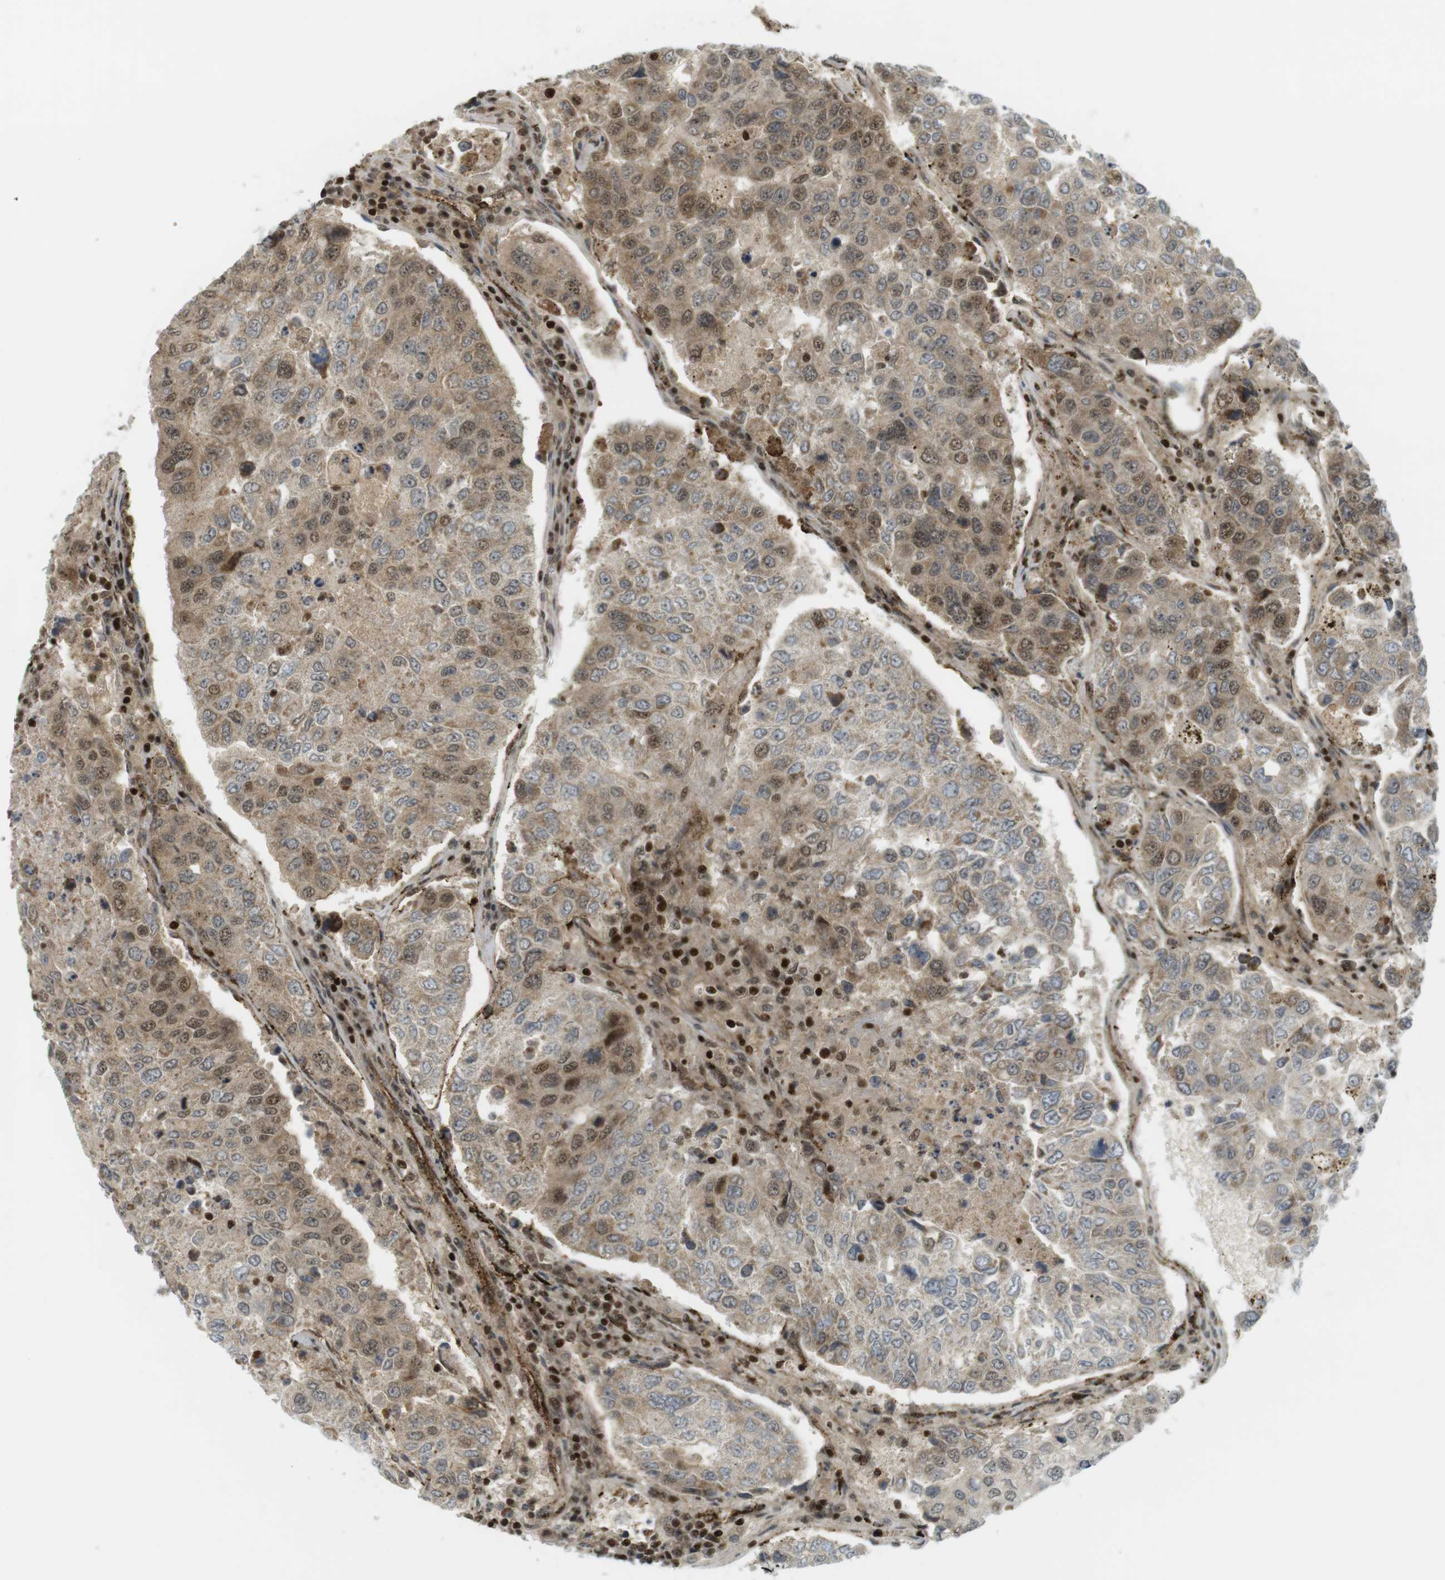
{"staining": {"intensity": "moderate", "quantity": ">75%", "location": "cytoplasmic/membranous,nuclear"}, "tissue": "urothelial cancer", "cell_type": "Tumor cells", "image_type": "cancer", "snomed": [{"axis": "morphology", "description": "Urothelial carcinoma, High grade"}, {"axis": "topography", "description": "Lymph node"}, {"axis": "topography", "description": "Urinary bladder"}], "caption": "Tumor cells show medium levels of moderate cytoplasmic/membranous and nuclear positivity in about >75% of cells in urothelial cancer.", "gene": "PPP1R13B", "patient": {"sex": "male", "age": 51}}